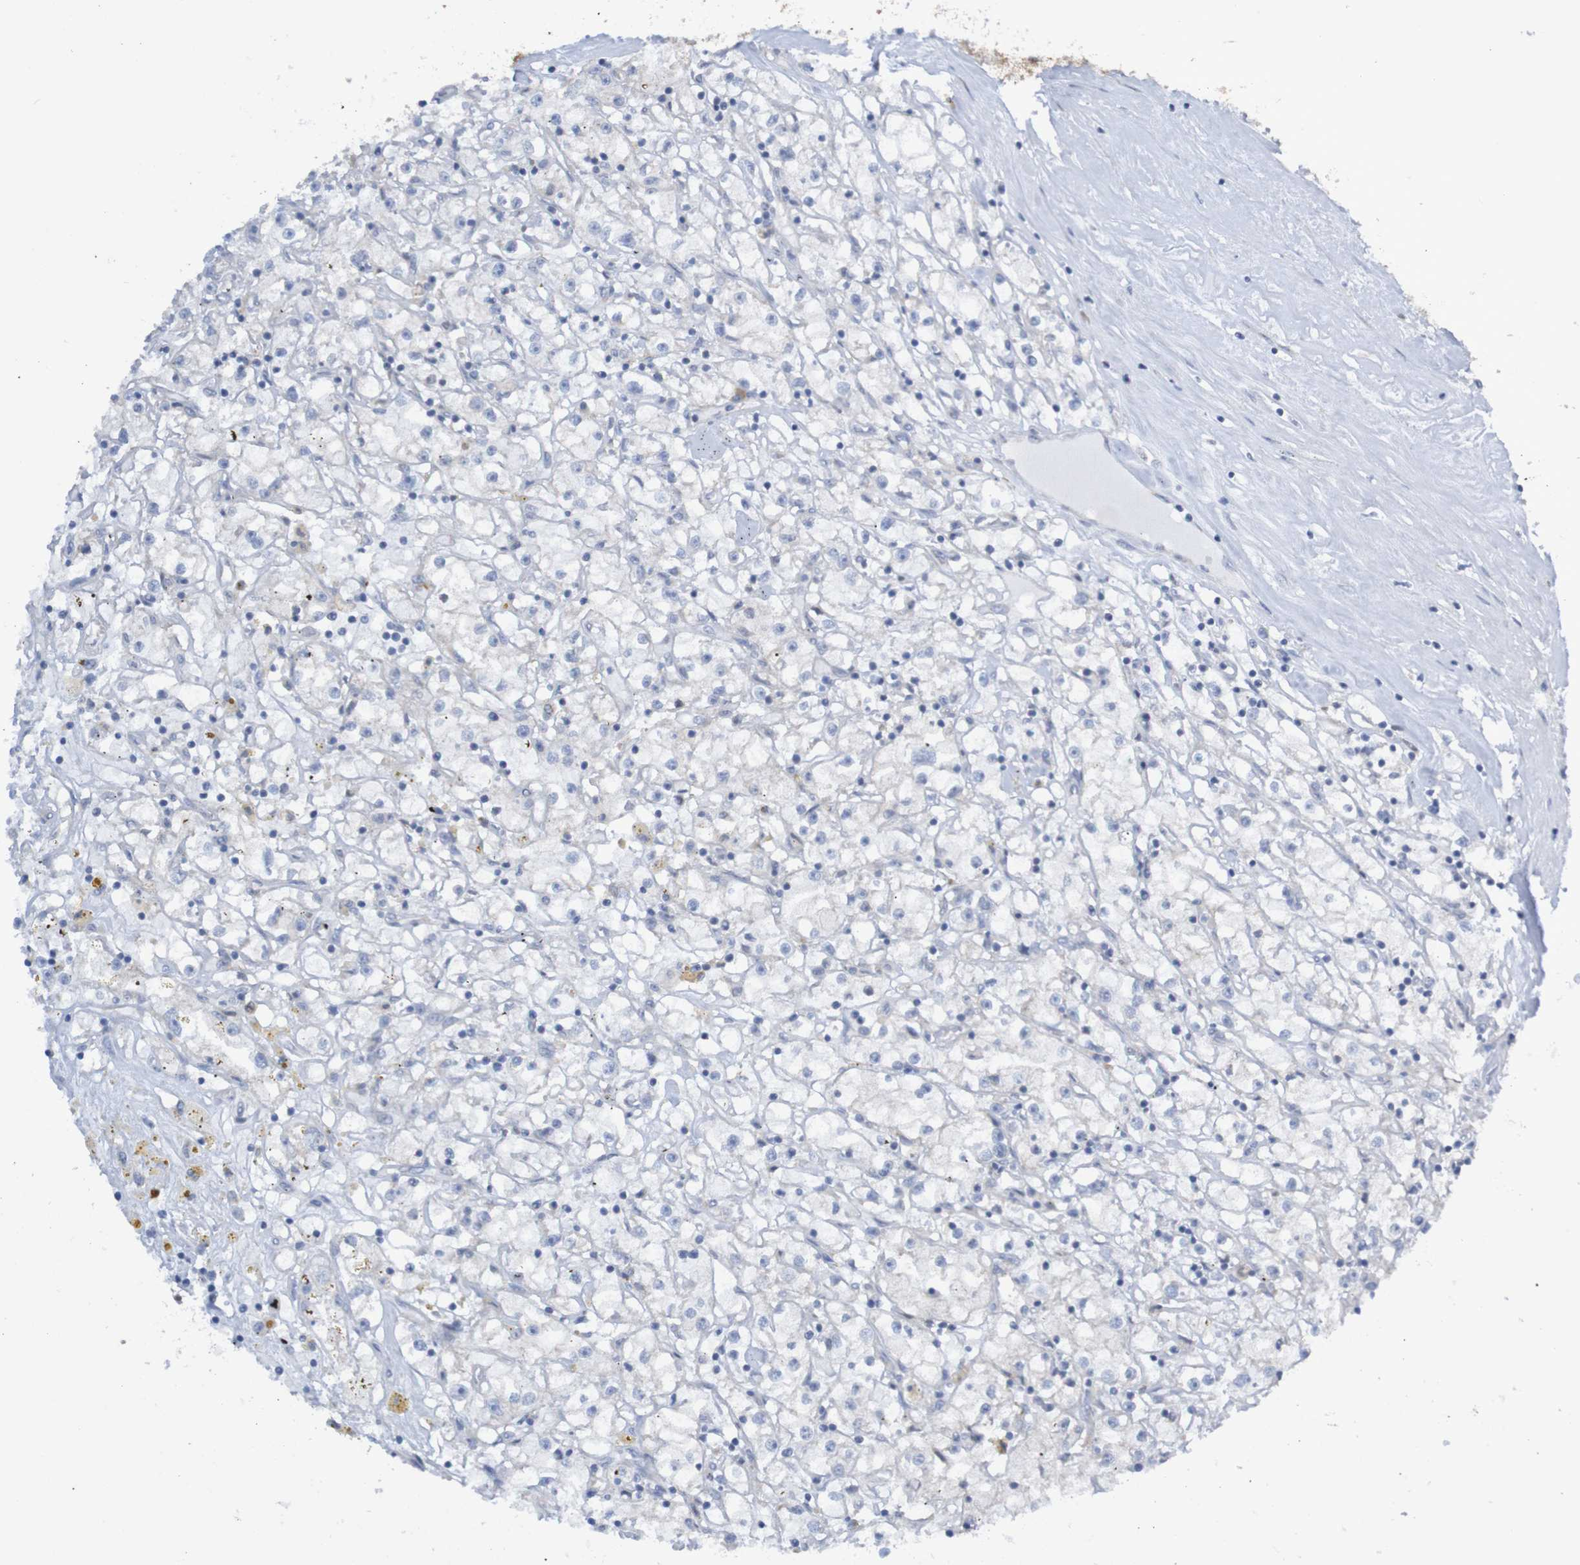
{"staining": {"intensity": "negative", "quantity": "none", "location": "none"}, "tissue": "renal cancer", "cell_type": "Tumor cells", "image_type": "cancer", "snomed": [{"axis": "morphology", "description": "Adenocarcinoma, NOS"}, {"axis": "topography", "description": "Kidney"}], "caption": "Immunohistochemical staining of adenocarcinoma (renal) exhibits no significant expression in tumor cells. (IHC, brightfield microscopy, high magnification).", "gene": "LRRC47", "patient": {"sex": "male", "age": 56}}